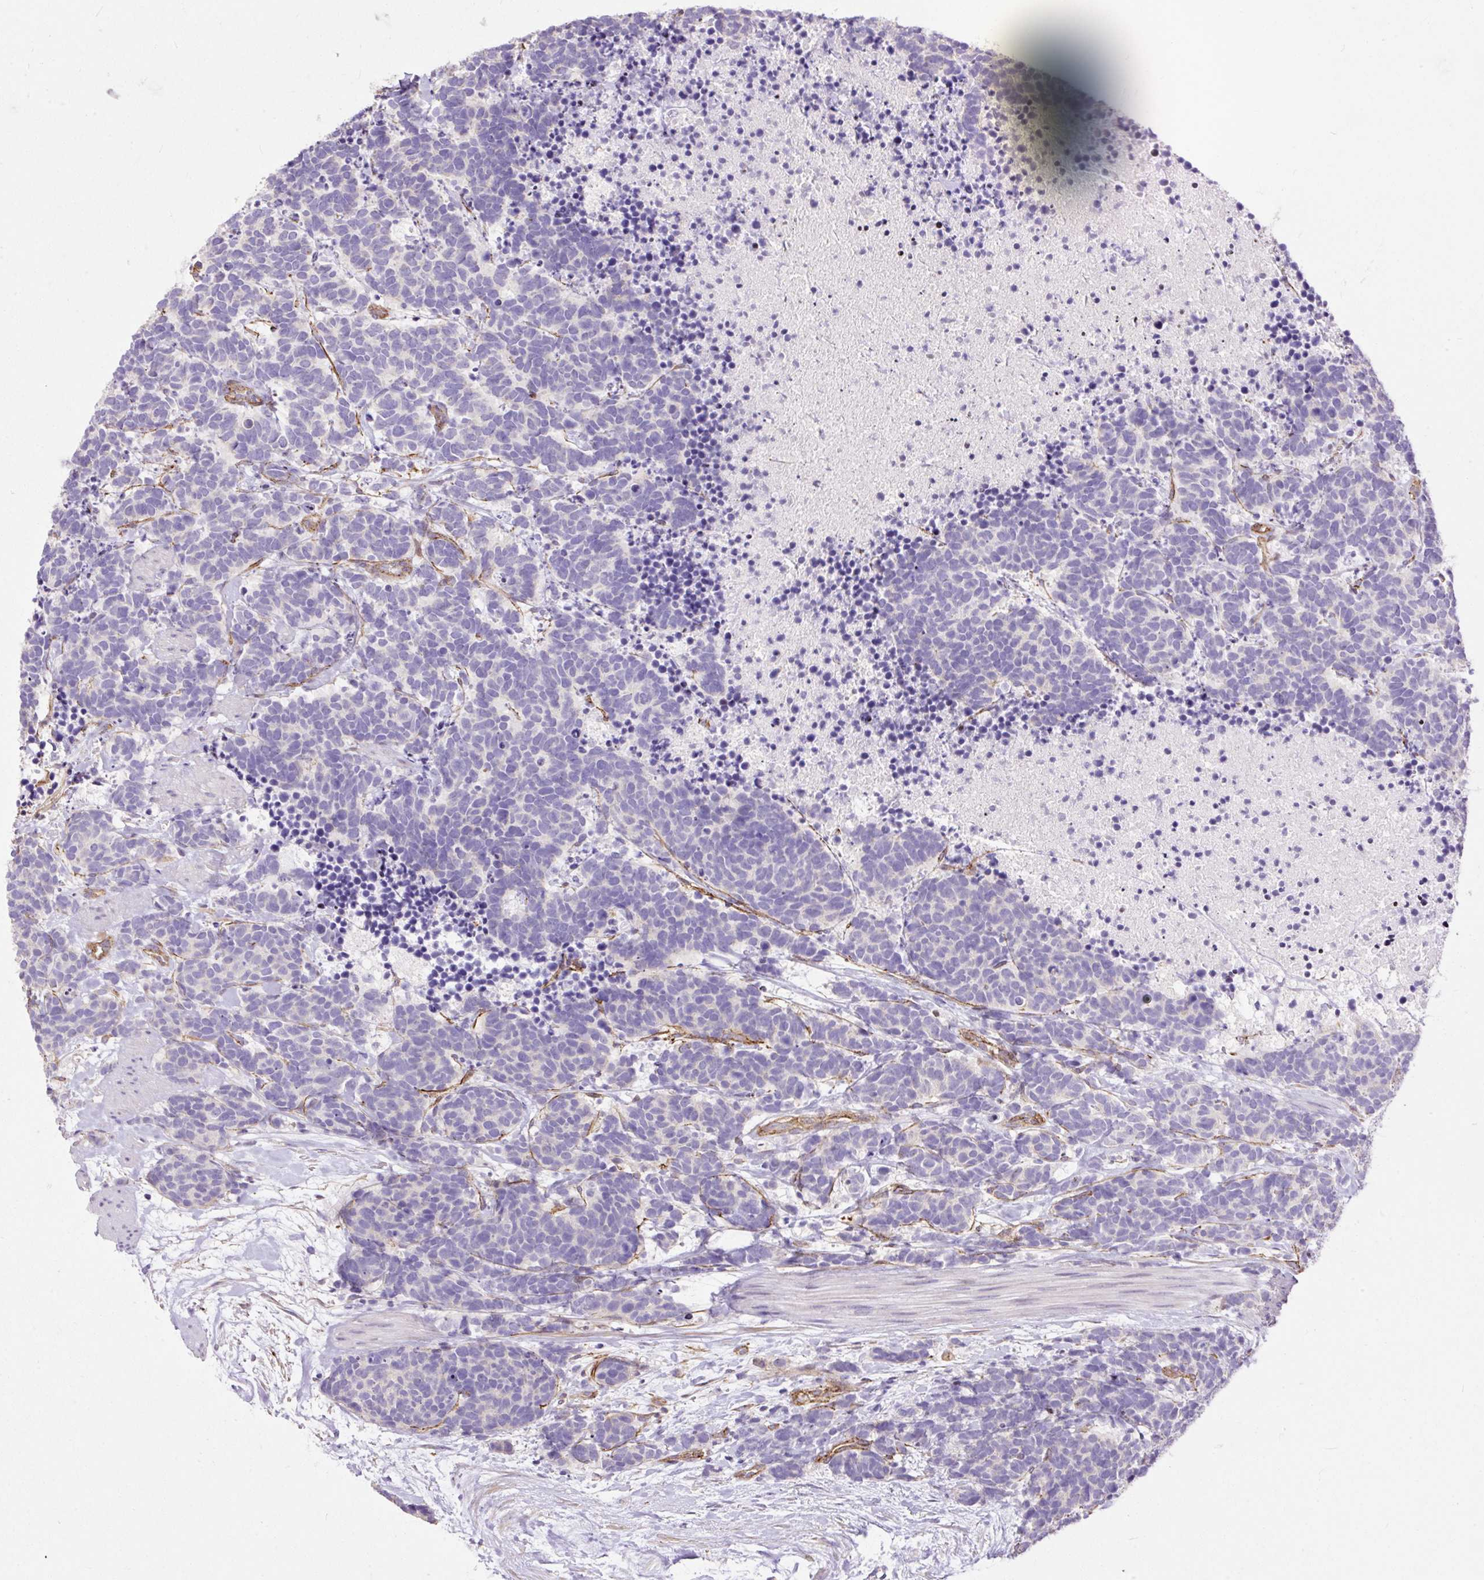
{"staining": {"intensity": "negative", "quantity": "none", "location": "none"}, "tissue": "carcinoid", "cell_type": "Tumor cells", "image_type": "cancer", "snomed": [{"axis": "morphology", "description": "Carcinoma, NOS"}, {"axis": "morphology", "description": "Carcinoid, malignant, NOS"}, {"axis": "topography", "description": "Prostate"}], "caption": "Protein analysis of carcinoma shows no significant expression in tumor cells. The staining was performed using DAB to visualize the protein expression in brown, while the nuclei were stained in blue with hematoxylin (Magnification: 20x).", "gene": "MAGEB16", "patient": {"sex": "male", "age": 57}}